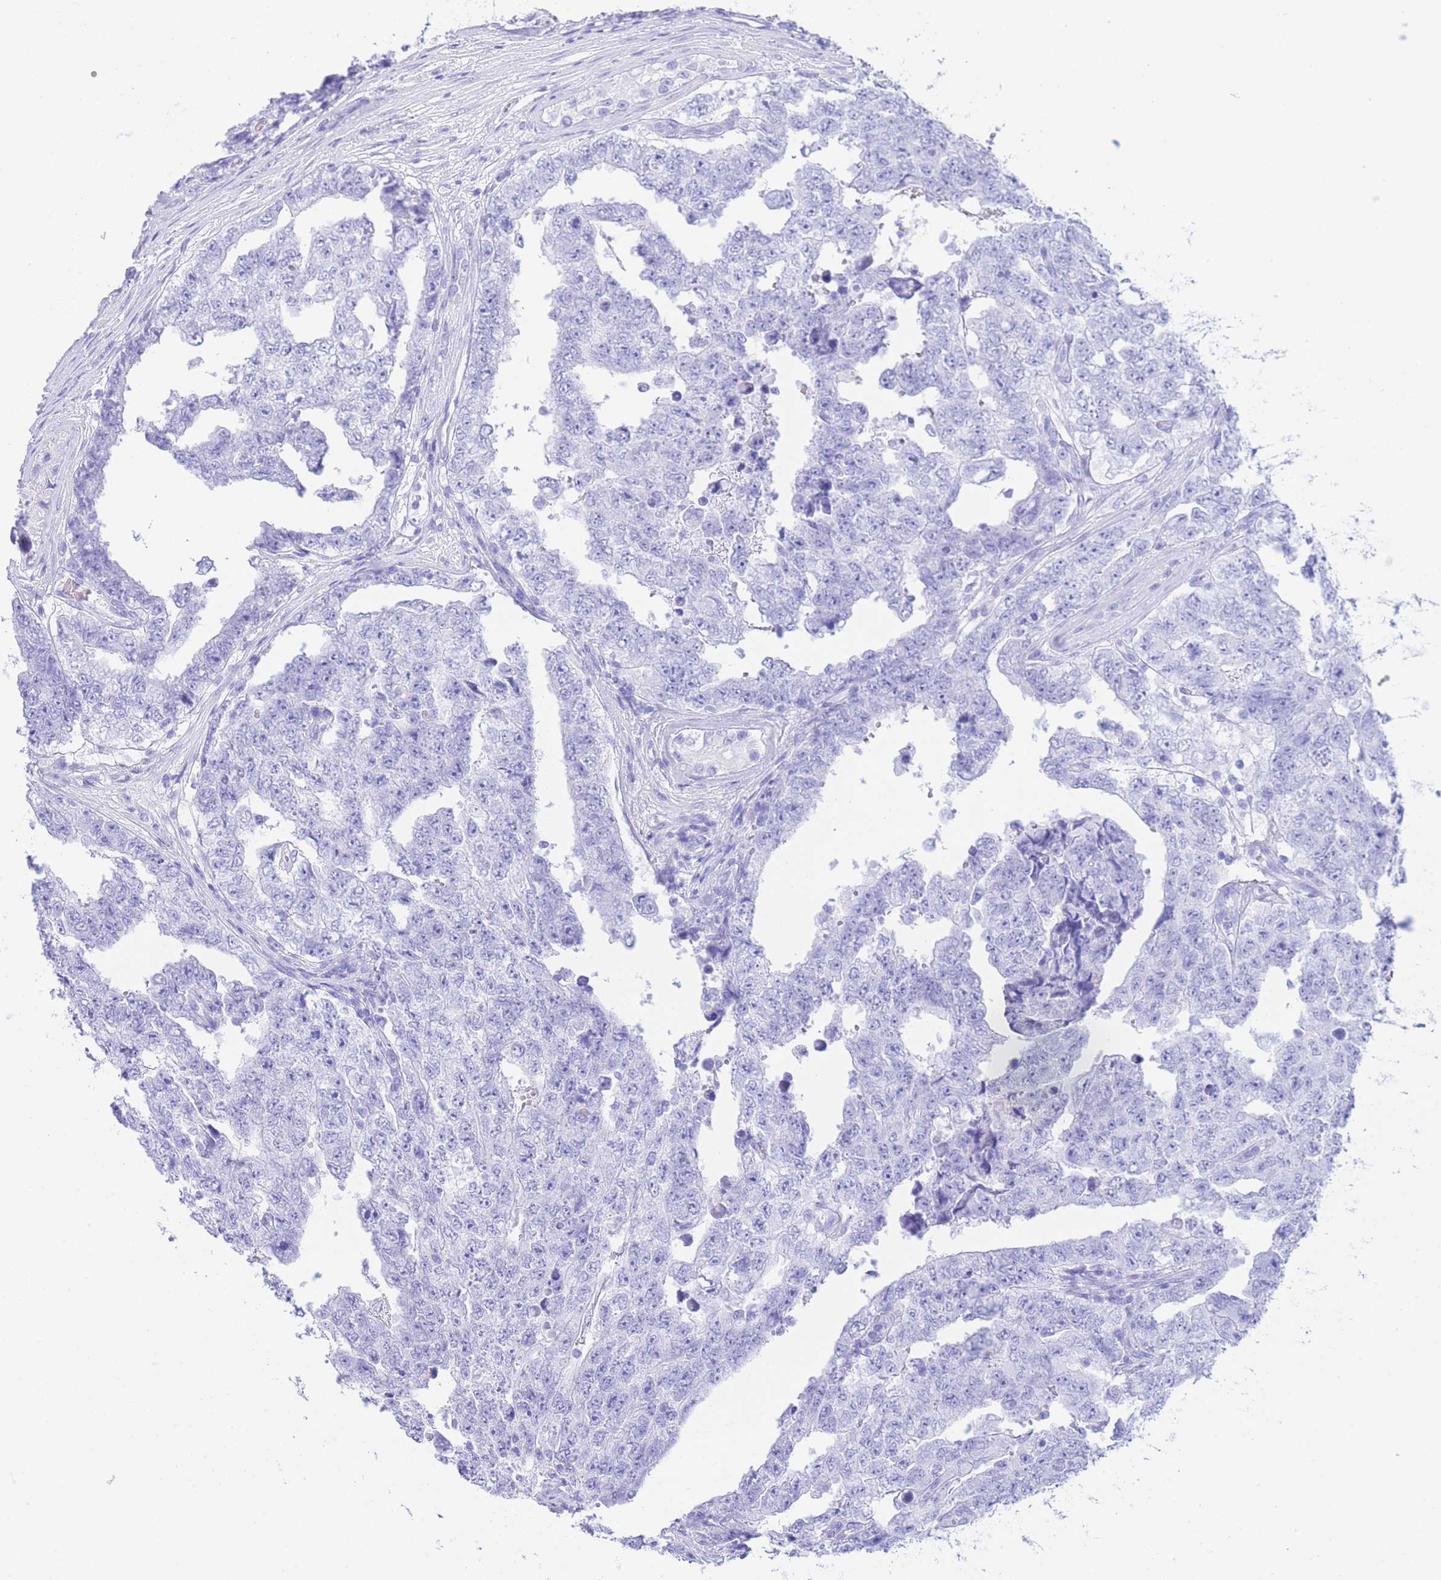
{"staining": {"intensity": "negative", "quantity": "none", "location": "none"}, "tissue": "testis cancer", "cell_type": "Tumor cells", "image_type": "cancer", "snomed": [{"axis": "morphology", "description": "Carcinoma, Embryonal, NOS"}, {"axis": "topography", "description": "Testis"}], "caption": "This micrograph is of testis embryonal carcinoma stained with immunohistochemistry to label a protein in brown with the nuclei are counter-stained blue. There is no staining in tumor cells.", "gene": "SLCO1B3", "patient": {"sex": "male", "age": 25}}